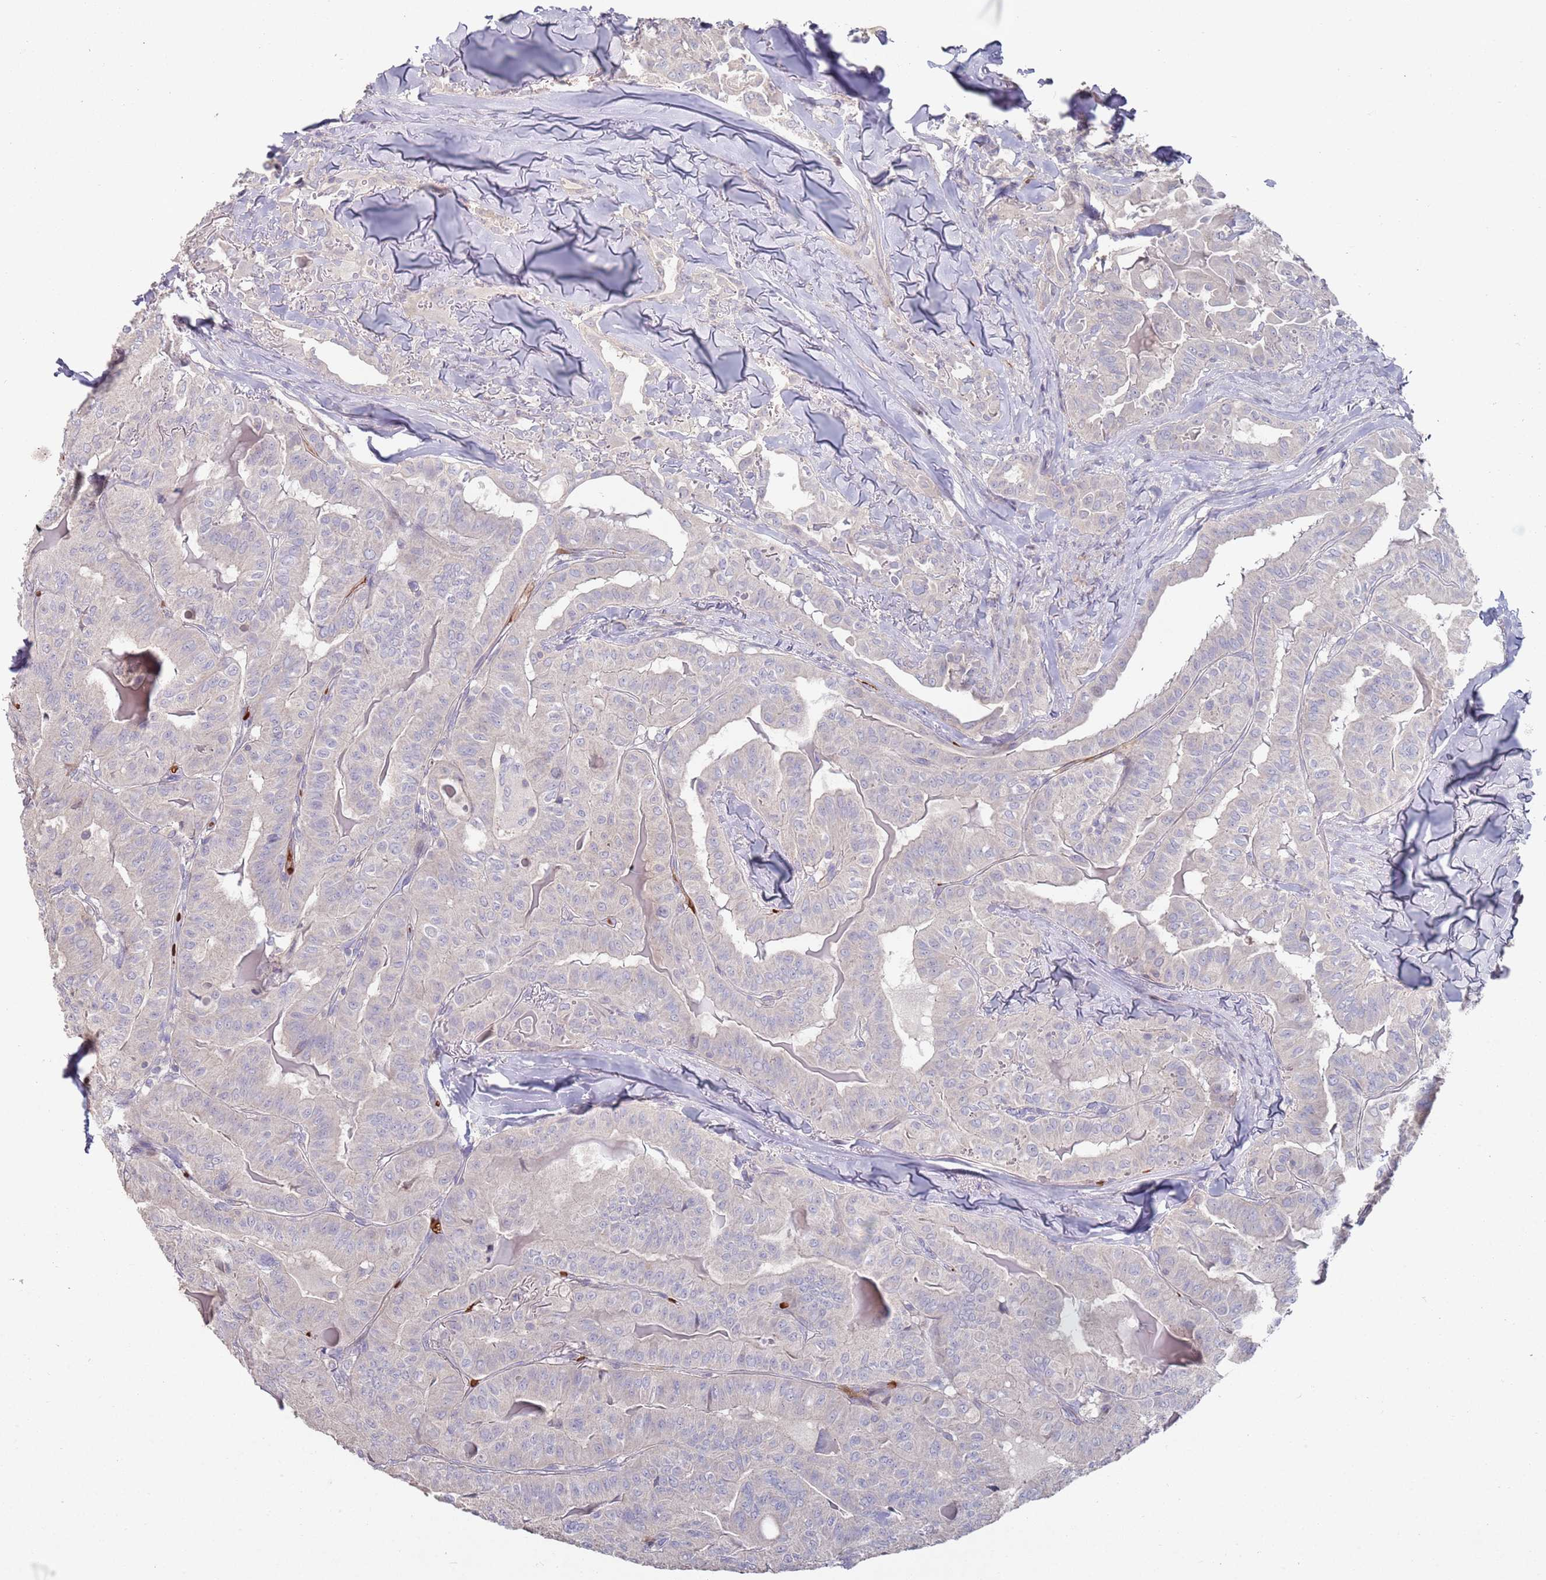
{"staining": {"intensity": "negative", "quantity": "none", "location": "none"}, "tissue": "thyroid cancer", "cell_type": "Tumor cells", "image_type": "cancer", "snomed": [{"axis": "morphology", "description": "Papillary adenocarcinoma, NOS"}, {"axis": "topography", "description": "Thyroid gland"}], "caption": "This is an IHC photomicrograph of human papillary adenocarcinoma (thyroid). There is no positivity in tumor cells.", "gene": "LACC1", "patient": {"sex": "female", "age": 68}}